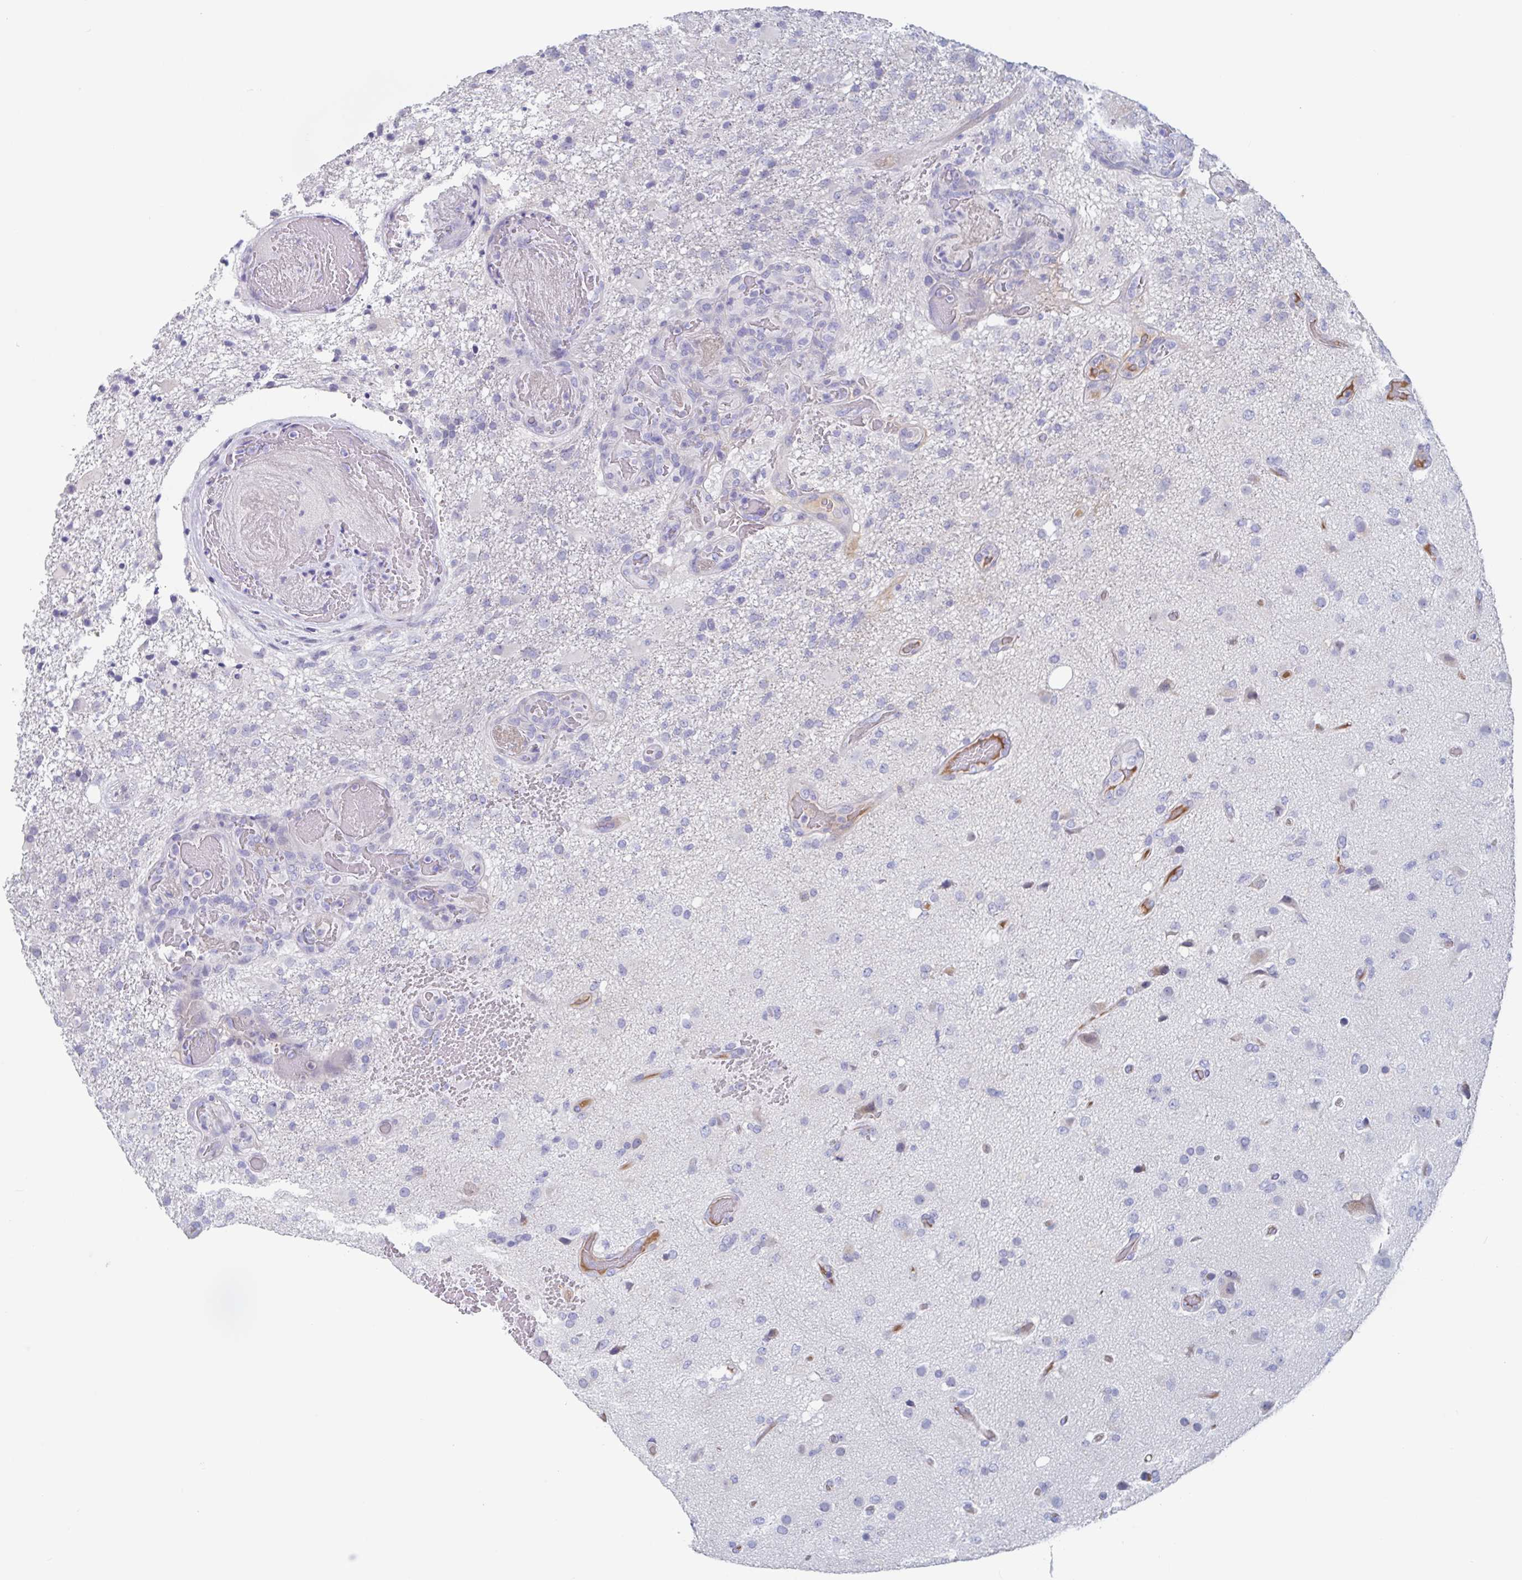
{"staining": {"intensity": "negative", "quantity": "none", "location": "none"}, "tissue": "glioma", "cell_type": "Tumor cells", "image_type": "cancer", "snomed": [{"axis": "morphology", "description": "Glioma, malignant, High grade"}, {"axis": "topography", "description": "Brain"}], "caption": "The micrograph displays no staining of tumor cells in glioma. Nuclei are stained in blue.", "gene": "NT5C3B", "patient": {"sex": "female", "age": 74}}